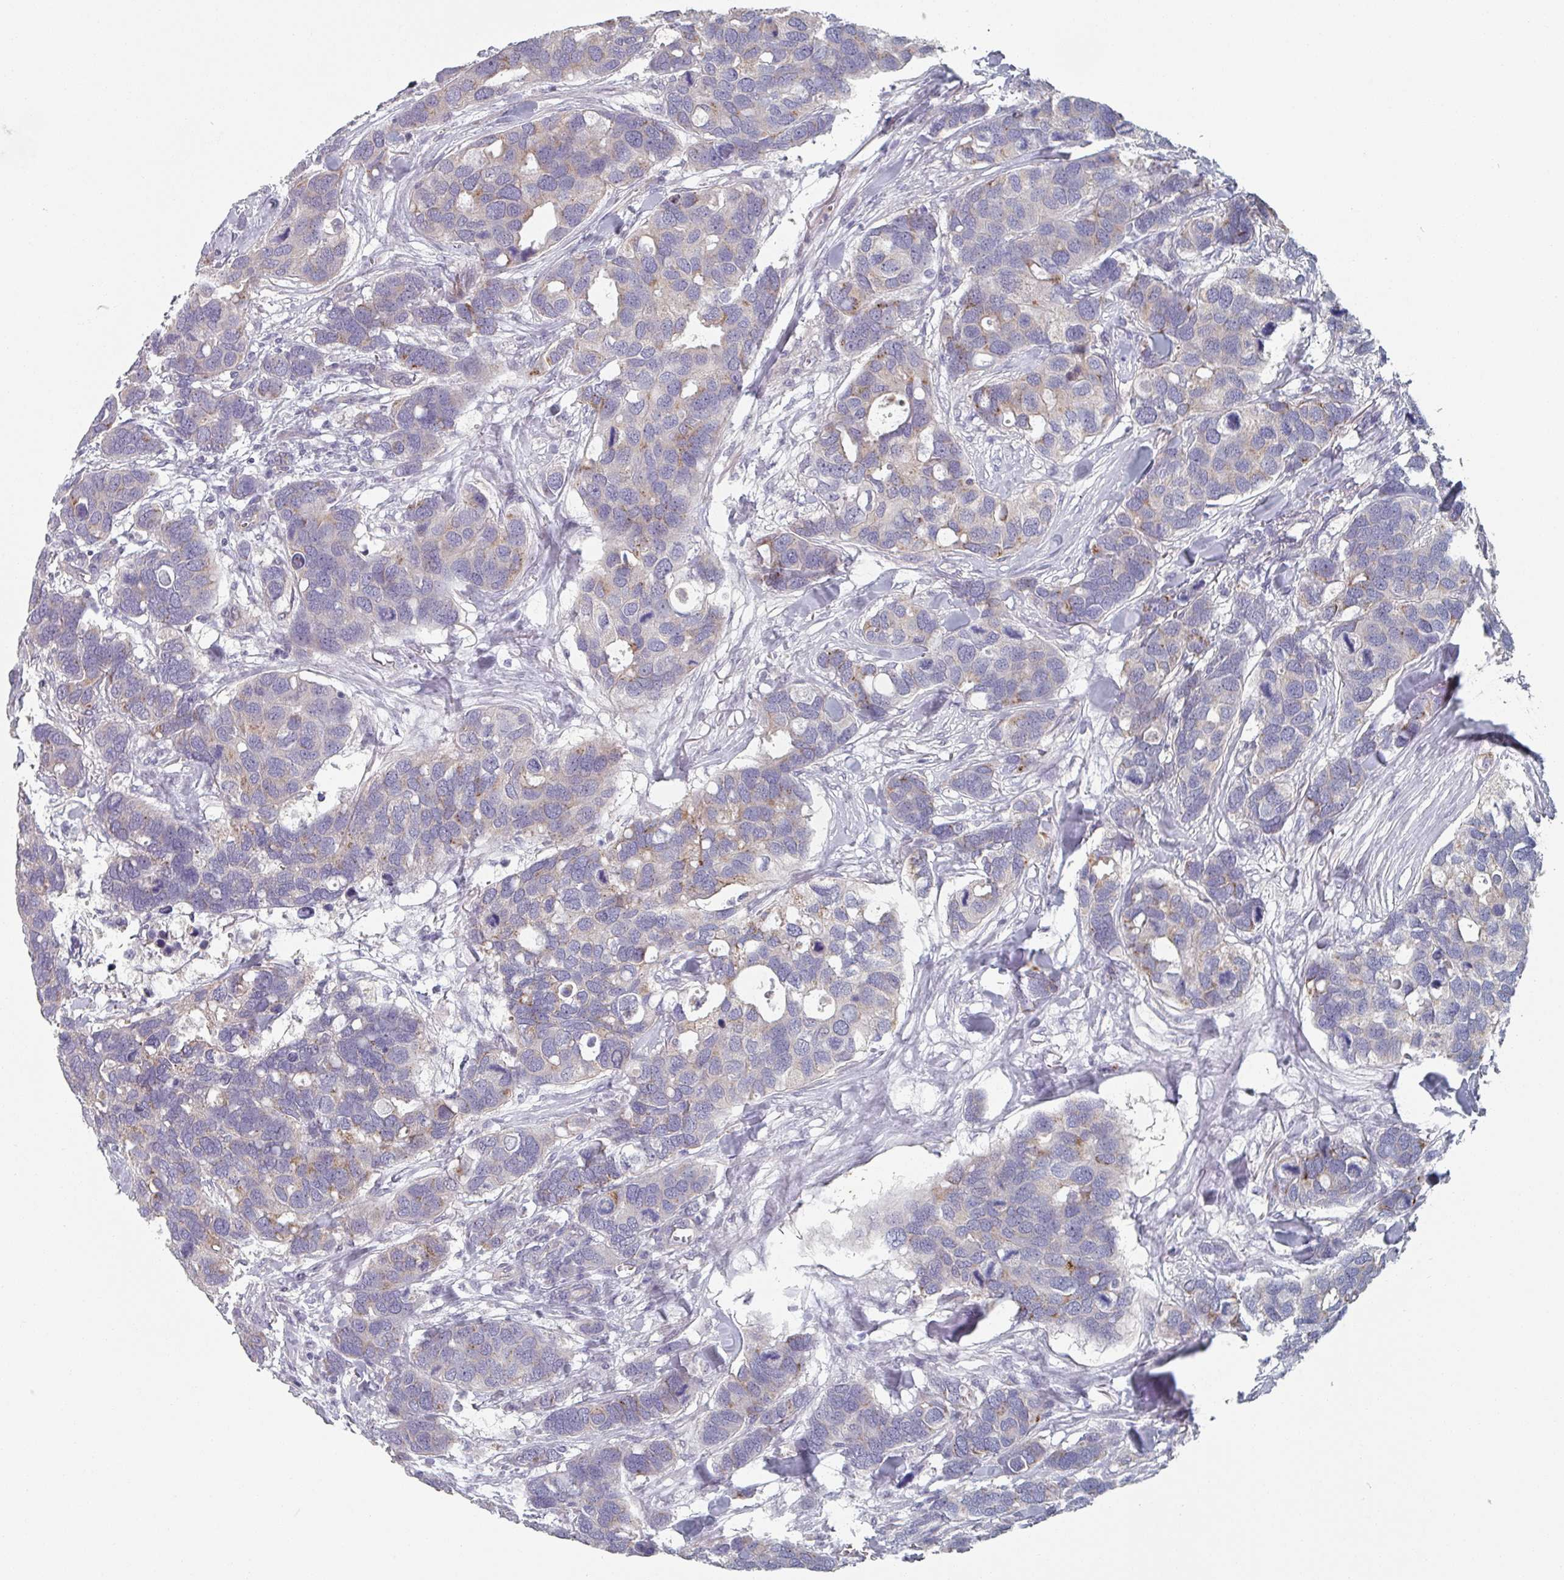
{"staining": {"intensity": "weak", "quantity": "25%-75%", "location": "cytoplasmic/membranous"}, "tissue": "breast cancer", "cell_type": "Tumor cells", "image_type": "cancer", "snomed": [{"axis": "morphology", "description": "Duct carcinoma"}, {"axis": "topography", "description": "Breast"}], "caption": "Weak cytoplasmic/membranous expression is present in about 25%-75% of tumor cells in breast intraductal carcinoma.", "gene": "EFL1", "patient": {"sex": "female", "age": 83}}